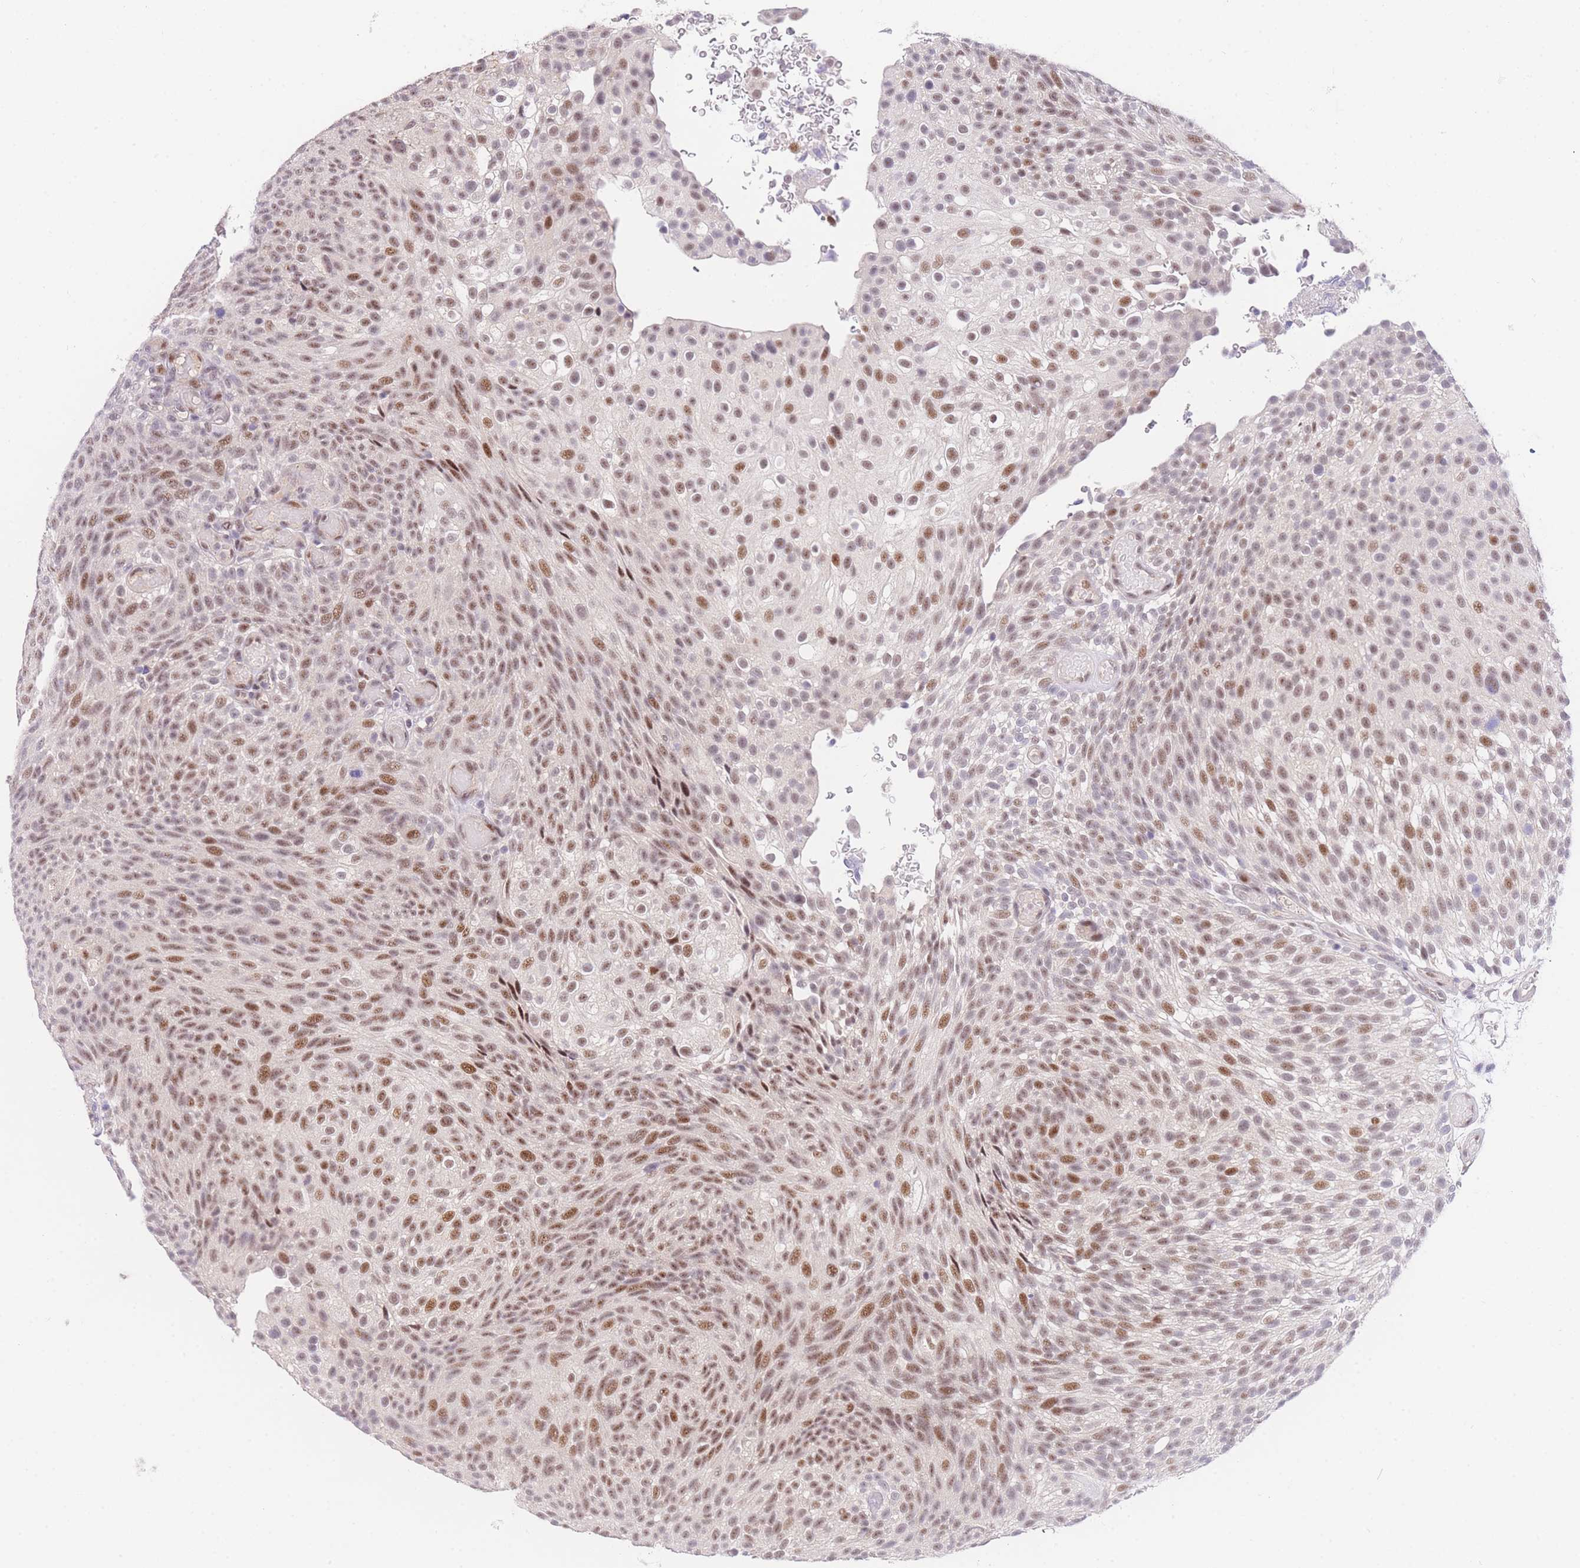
{"staining": {"intensity": "moderate", "quantity": ">75%", "location": "nuclear"}, "tissue": "urothelial cancer", "cell_type": "Tumor cells", "image_type": "cancer", "snomed": [{"axis": "morphology", "description": "Urothelial carcinoma, Low grade"}, {"axis": "topography", "description": "Urinary bladder"}], "caption": "Immunohistochemical staining of human urothelial cancer displays medium levels of moderate nuclear expression in approximately >75% of tumor cells. Nuclei are stained in blue.", "gene": "SLC35F2", "patient": {"sex": "male", "age": 78}}